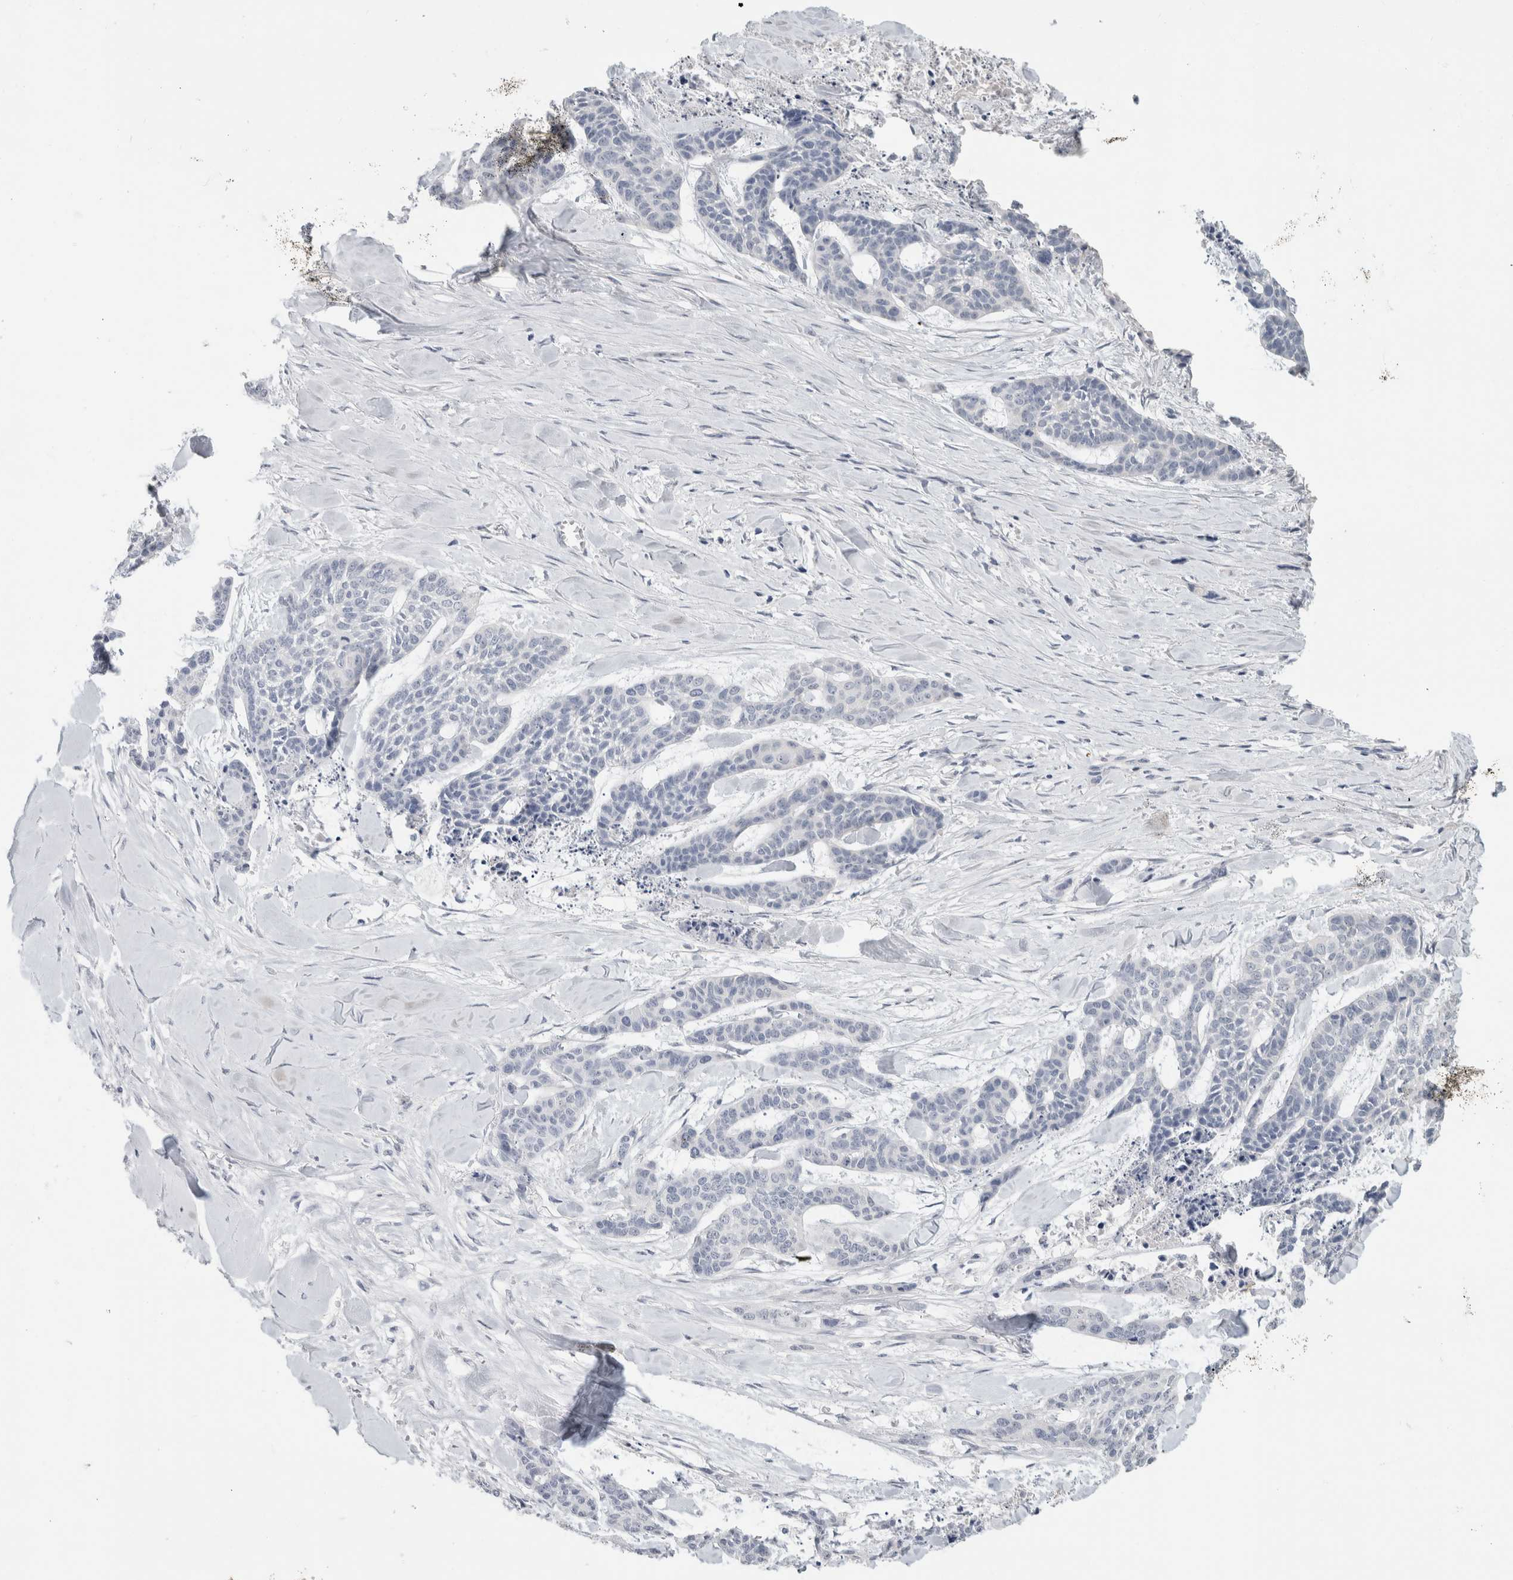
{"staining": {"intensity": "negative", "quantity": "none", "location": "none"}, "tissue": "skin cancer", "cell_type": "Tumor cells", "image_type": "cancer", "snomed": [{"axis": "morphology", "description": "Basal cell carcinoma"}, {"axis": "topography", "description": "Skin"}], "caption": "An IHC histopathology image of skin cancer is shown. There is no staining in tumor cells of skin cancer.", "gene": "SLC6A1", "patient": {"sex": "female", "age": 64}}